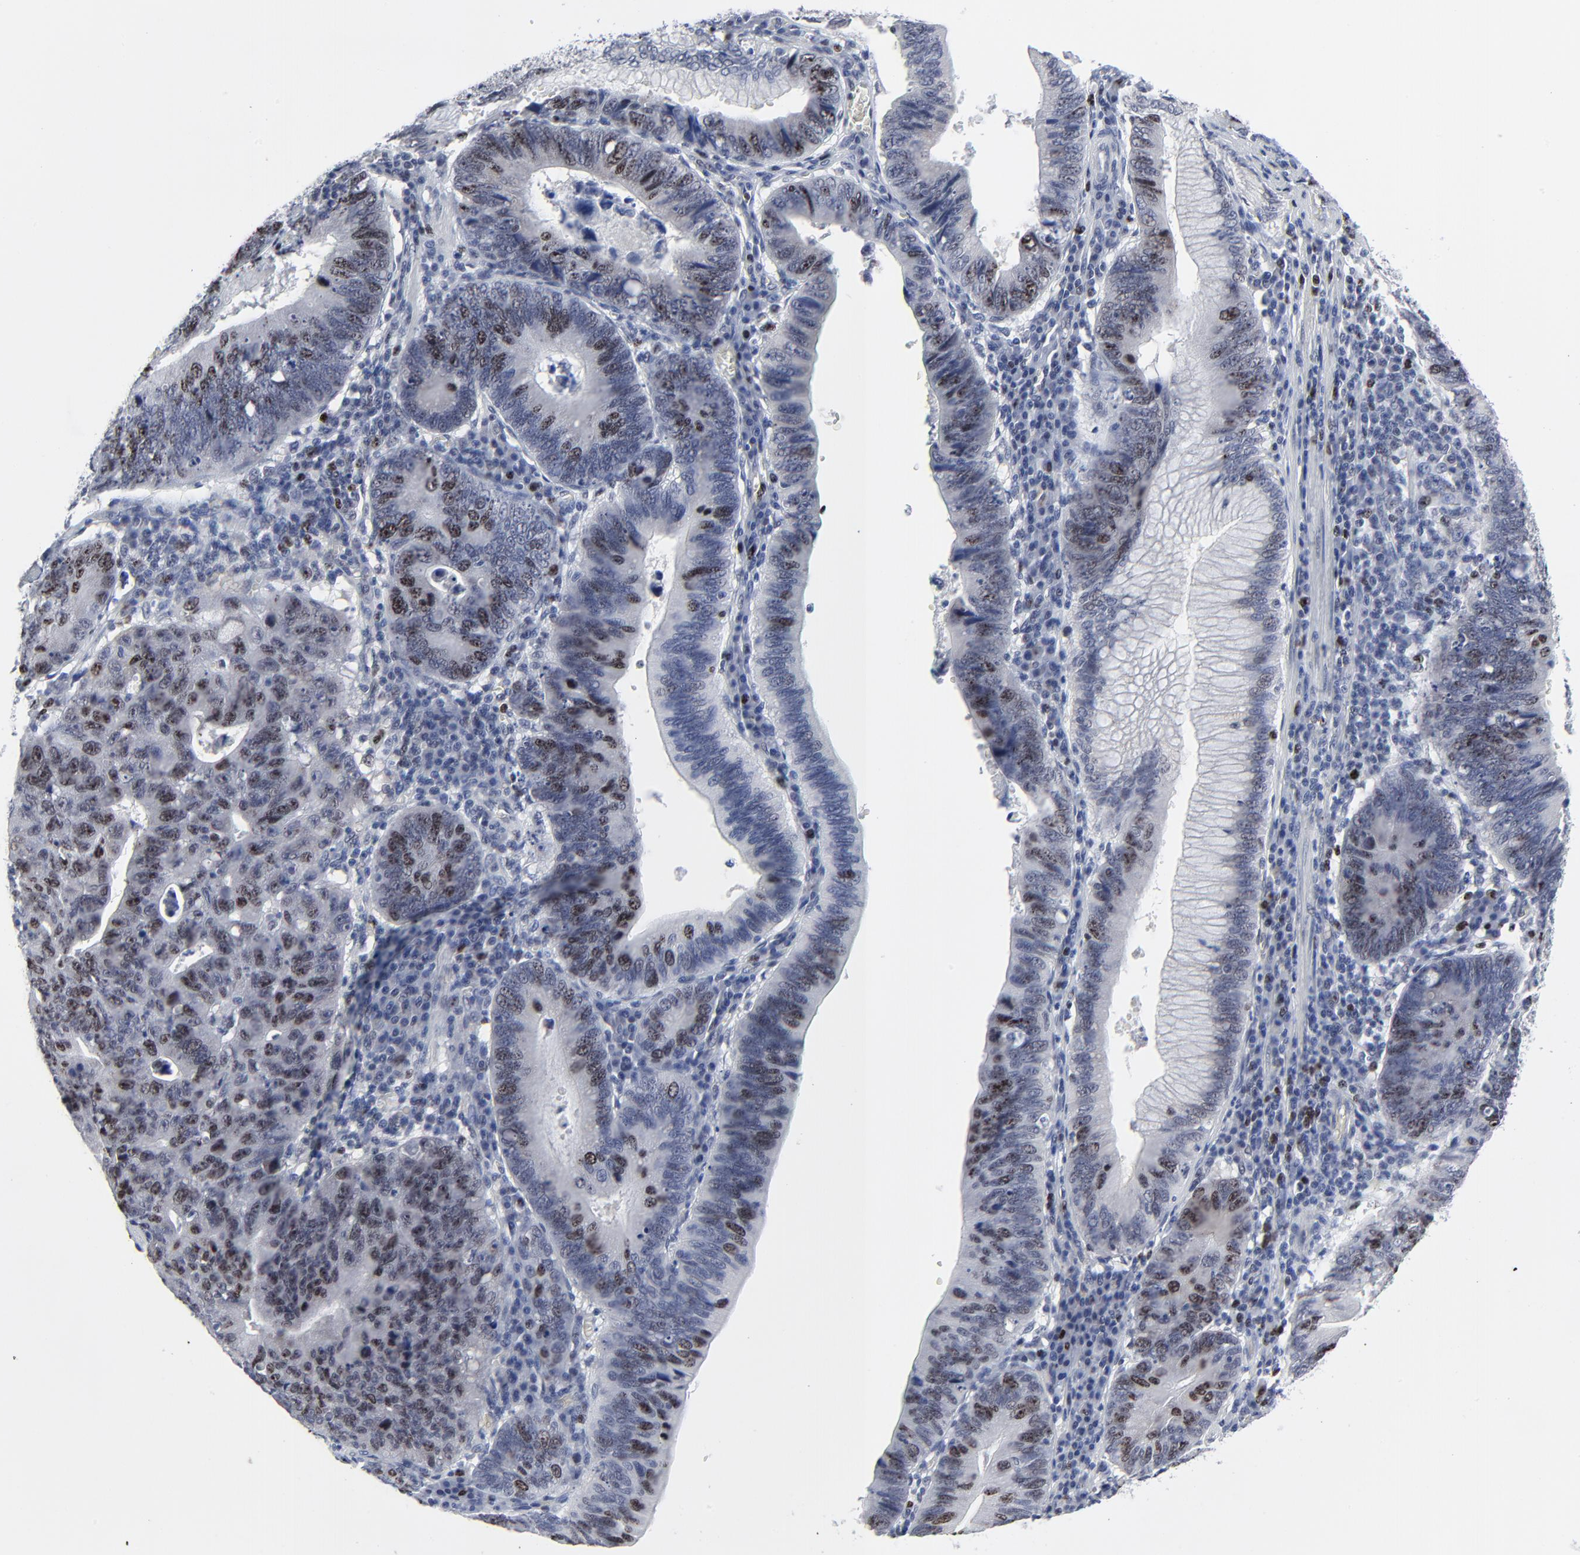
{"staining": {"intensity": "moderate", "quantity": "25%-75%", "location": "nuclear"}, "tissue": "stomach cancer", "cell_type": "Tumor cells", "image_type": "cancer", "snomed": [{"axis": "morphology", "description": "Adenocarcinoma, NOS"}, {"axis": "topography", "description": "Stomach"}], "caption": "Immunohistochemistry (IHC) (DAB) staining of stomach adenocarcinoma shows moderate nuclear protein staining in about 25%-75% of tumor cells.", "gene": "ZNF589", "patient": {"sex": "male", "age": 59}}